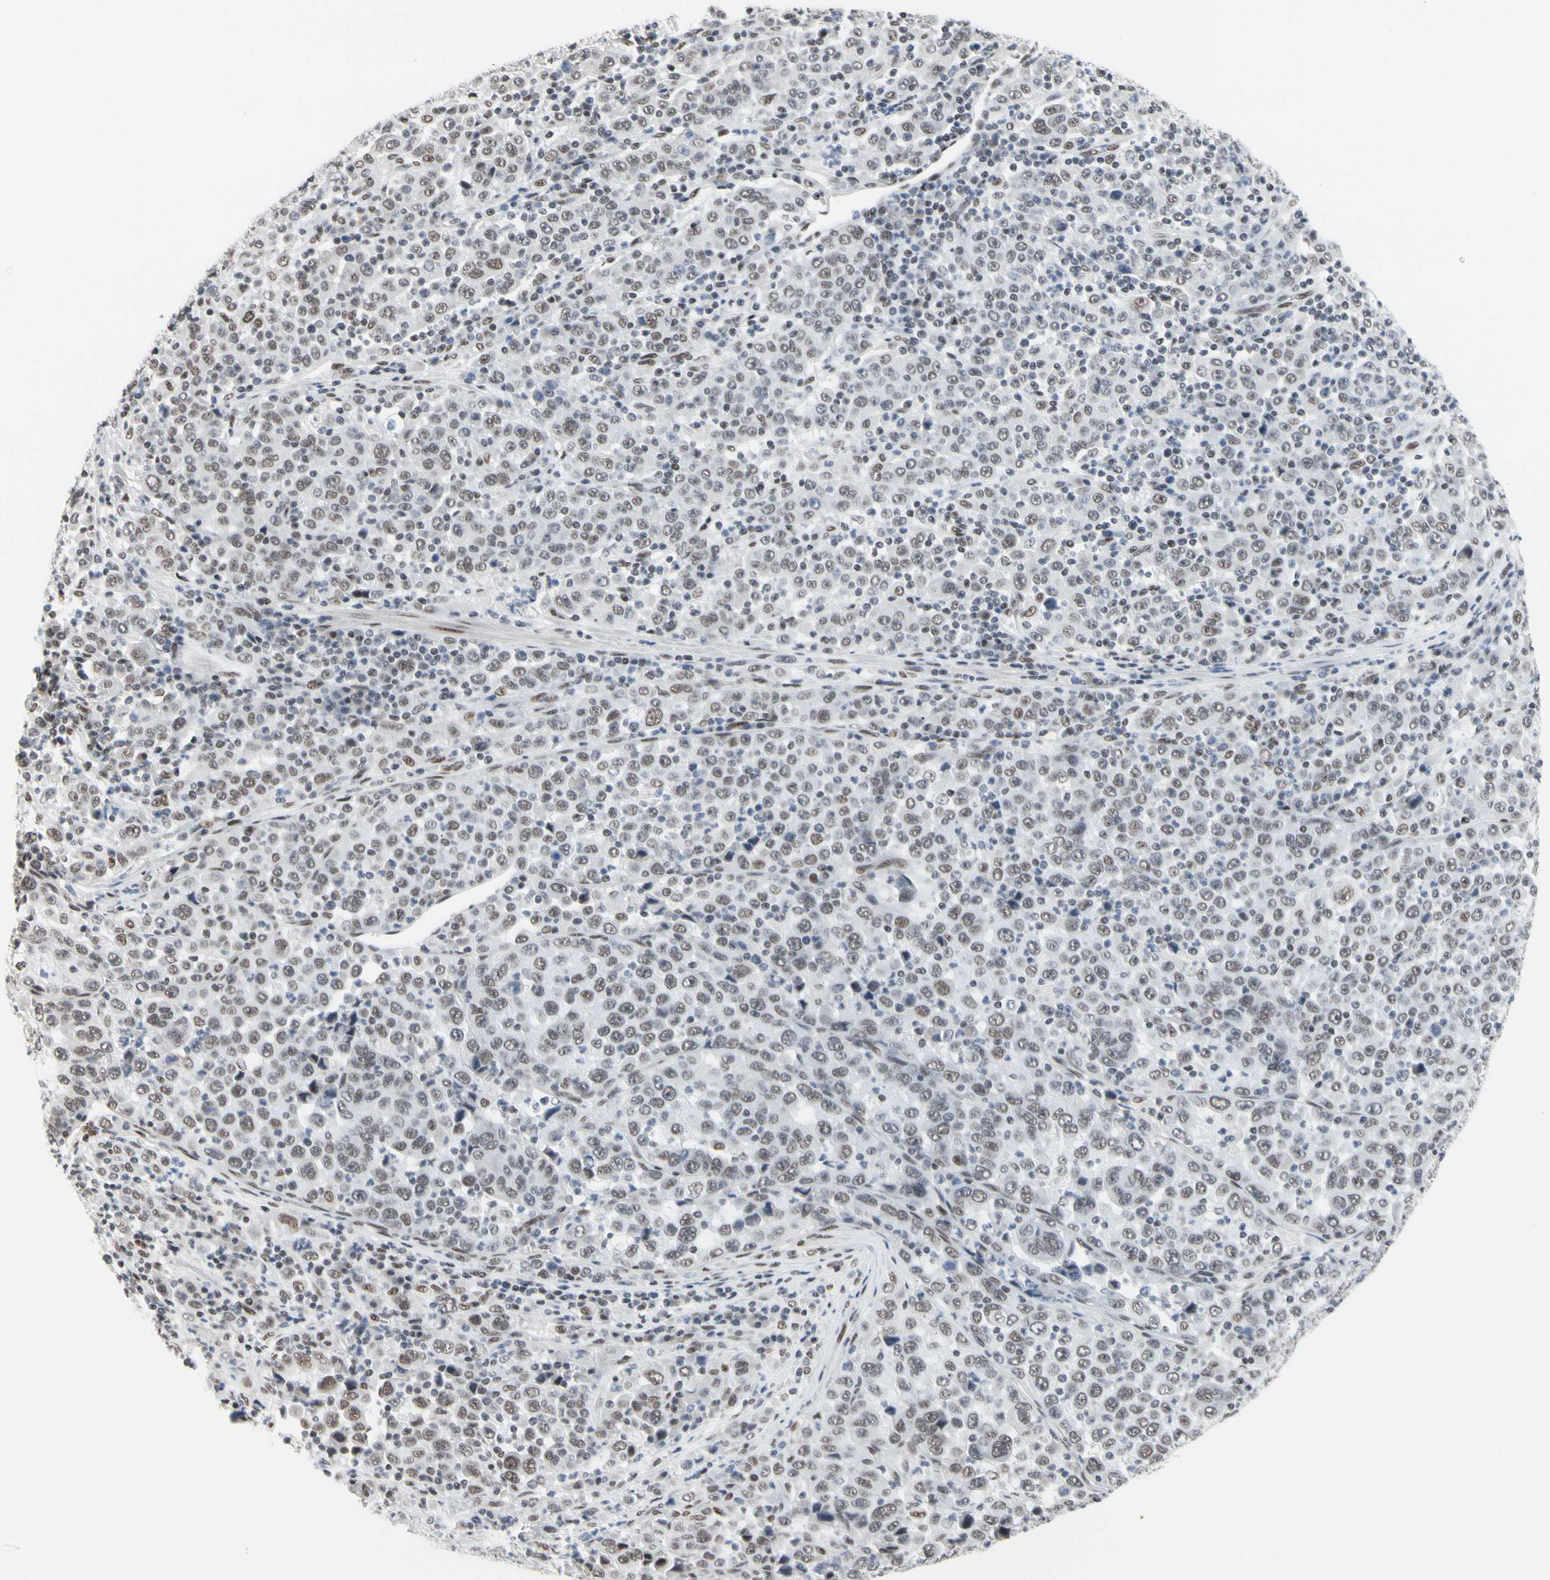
{"staining": {"intensity": "weak", "quantity": ">75%", "location": "nuclear"}, "tissue": "stomach cancer", "cell_type": "Tumor cells", "image_type": "cancer", "snomed": [{"axis": "morphology", "description": "Normal tissue, NOS"}, {"axis": "morphology", "description": "Adenocarcinoma, NOS"}, {"axis": "topography", "description": "Stomach, upper"}, {"axis": "topography", "description": "Stomach"}], "caption": "Immunohistochemical staining of stomach cancer (adenocarcinoma) displays low levels of weak nuclear protein expression in about >75% of tumor cells.", "gene": "FAM98B", "patient": {"sex": "male", "age": 59}}